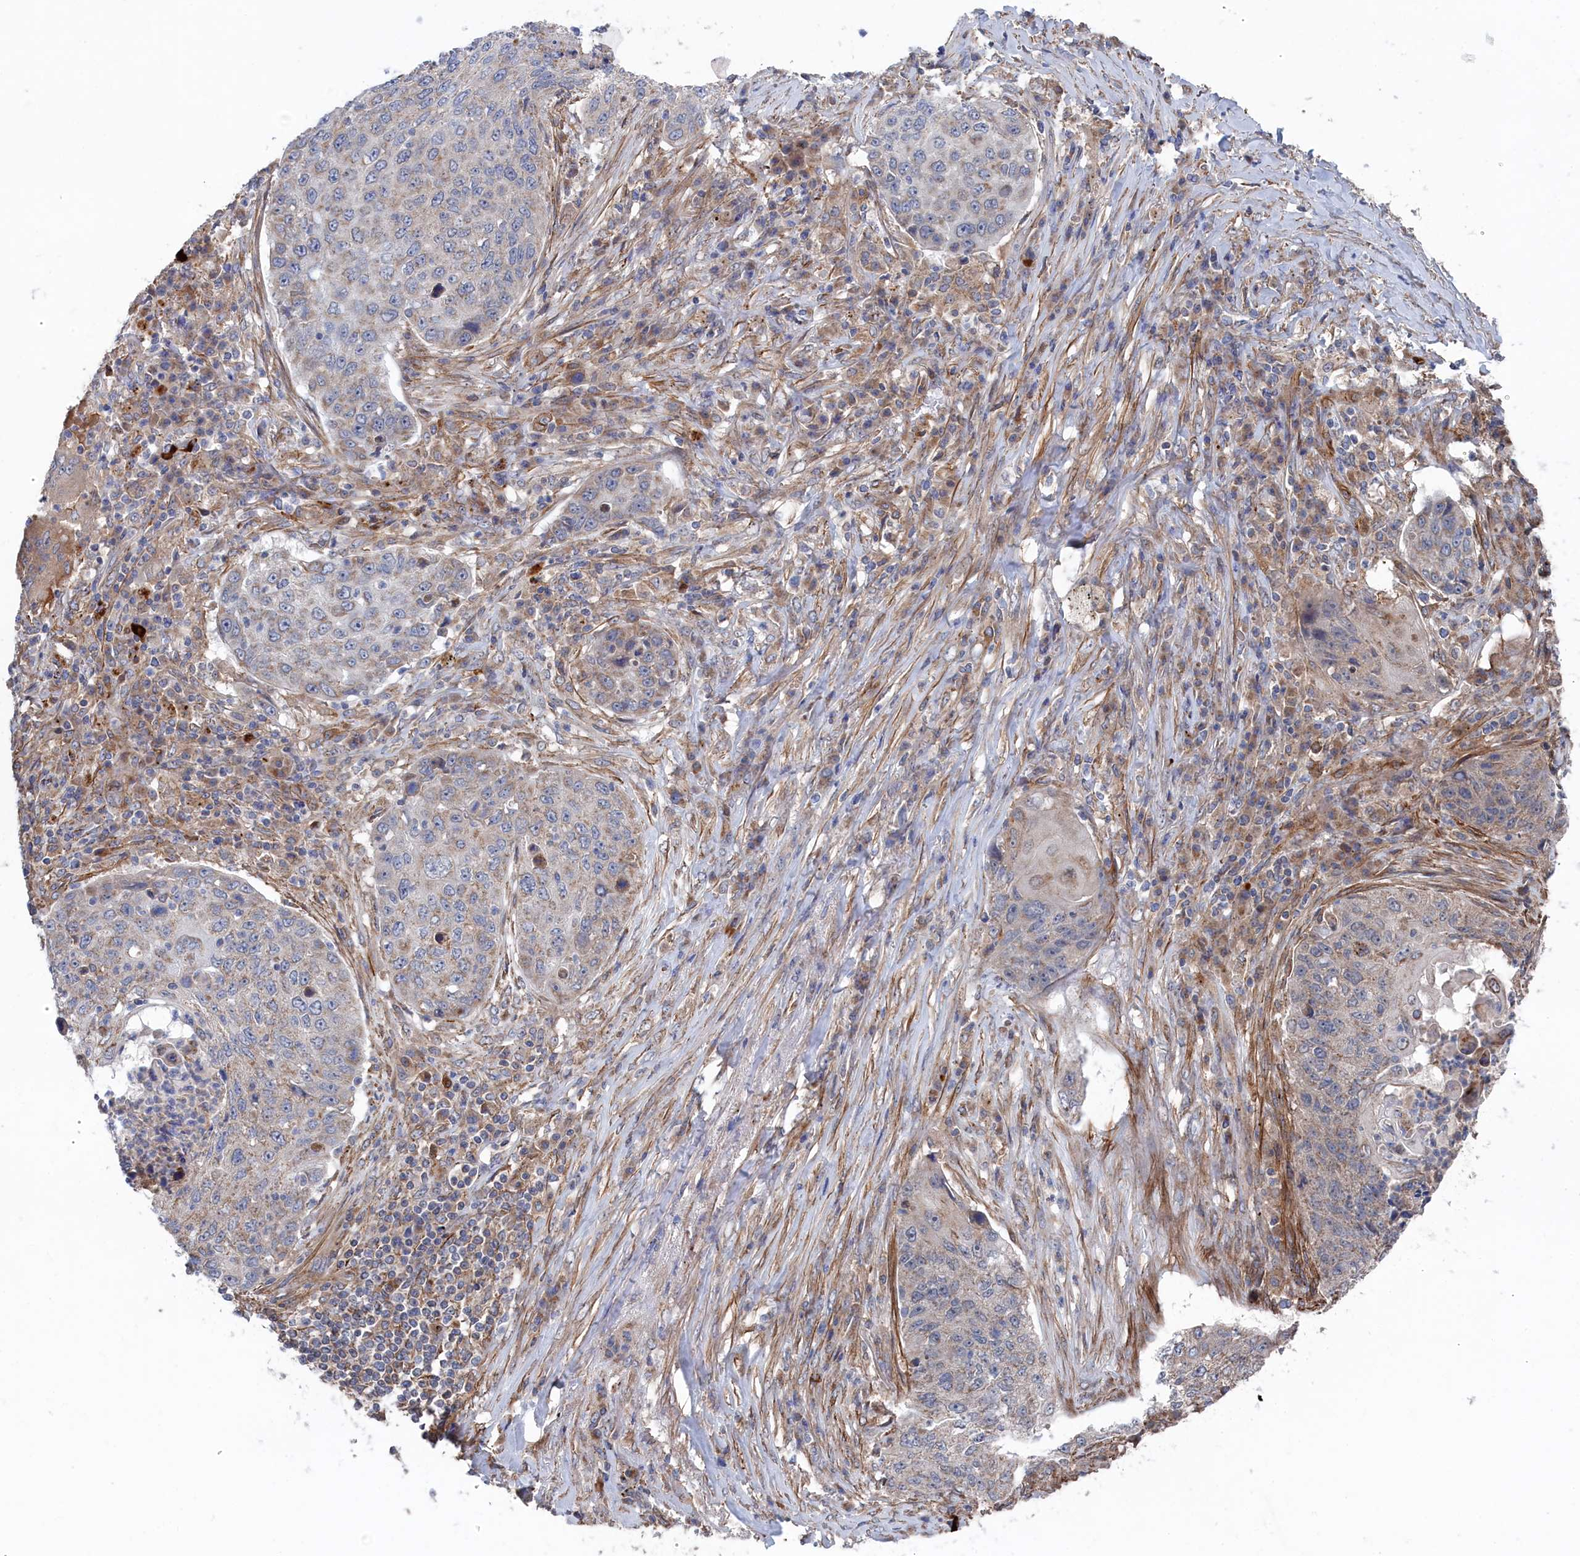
{"staining": {"intensity": "weak", "quantity": "<25%", "location": "cytoplasmic/membranous"}, "tissue": "lung cancer", "cell_type": "Tumor cells", "image_type": "cancer", "snomed": [{"axis": "morphology", "description": "Squamous cell carcinoma, NOS"}, {"axis": "topography", "description": "Lung"}], "caption": "Immunohistochemical staining of squamous cell carcinoma (lung) displays no significant expression in tumor cells.", "gene": "FILIP1L", "patient": {"sex": "female", "age": 63}}